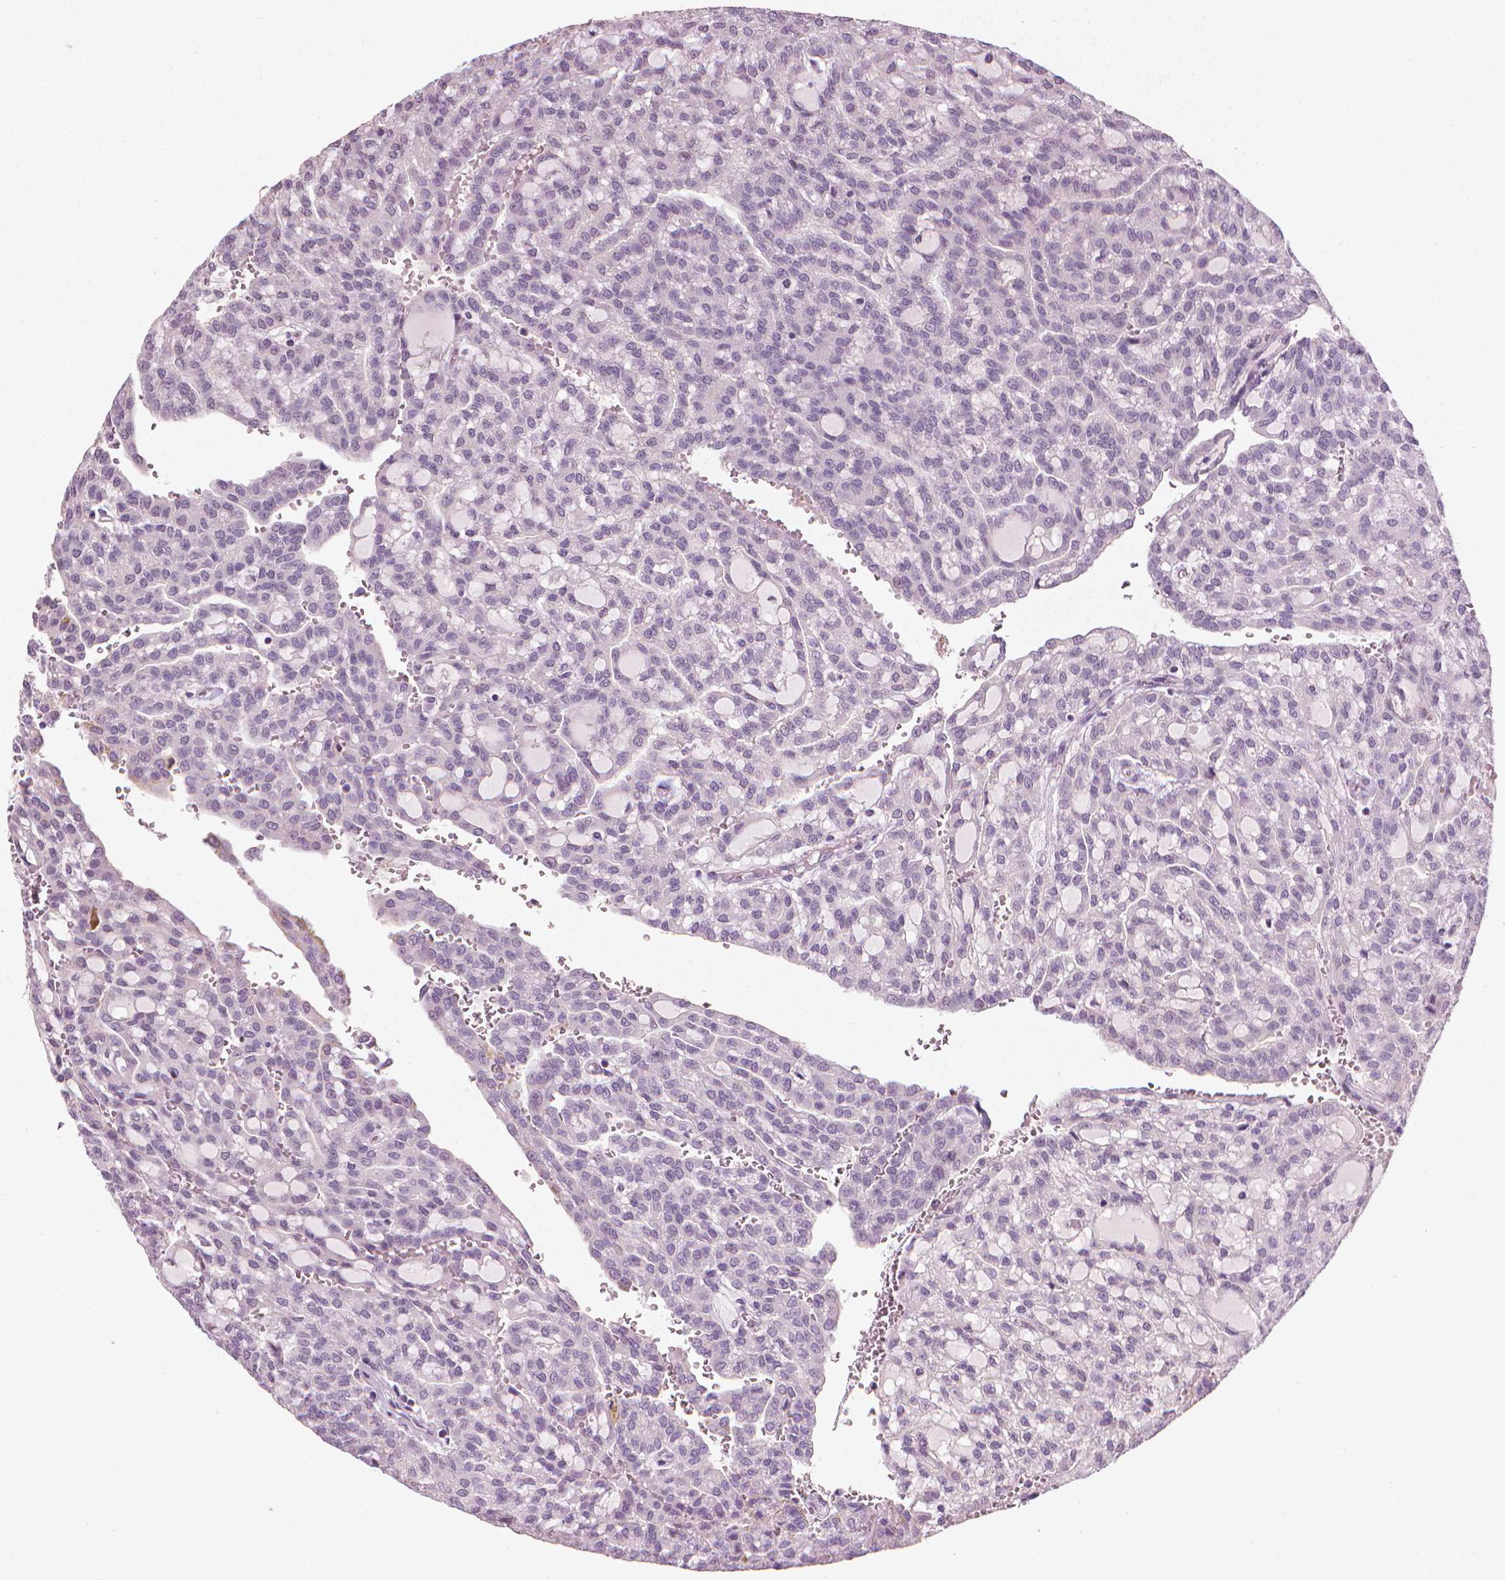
{"staining": {"intensity": "negative", "quantity": "none", "location": "none"}, "tissue": "renal cancer", "cell_type": "Tumor cells", "image_type": "cancer", "snomed": [{"axis": "morphology", "description": "Adenocarcinoma, NOS"}, {"axis": "topography", "description": "Kidney"}], "caption": "Tumor cells show no significant positivity in renal adenocarcinoma.", "gene": "SAXO2", "patient": {"sex": "male", "age": 63}}